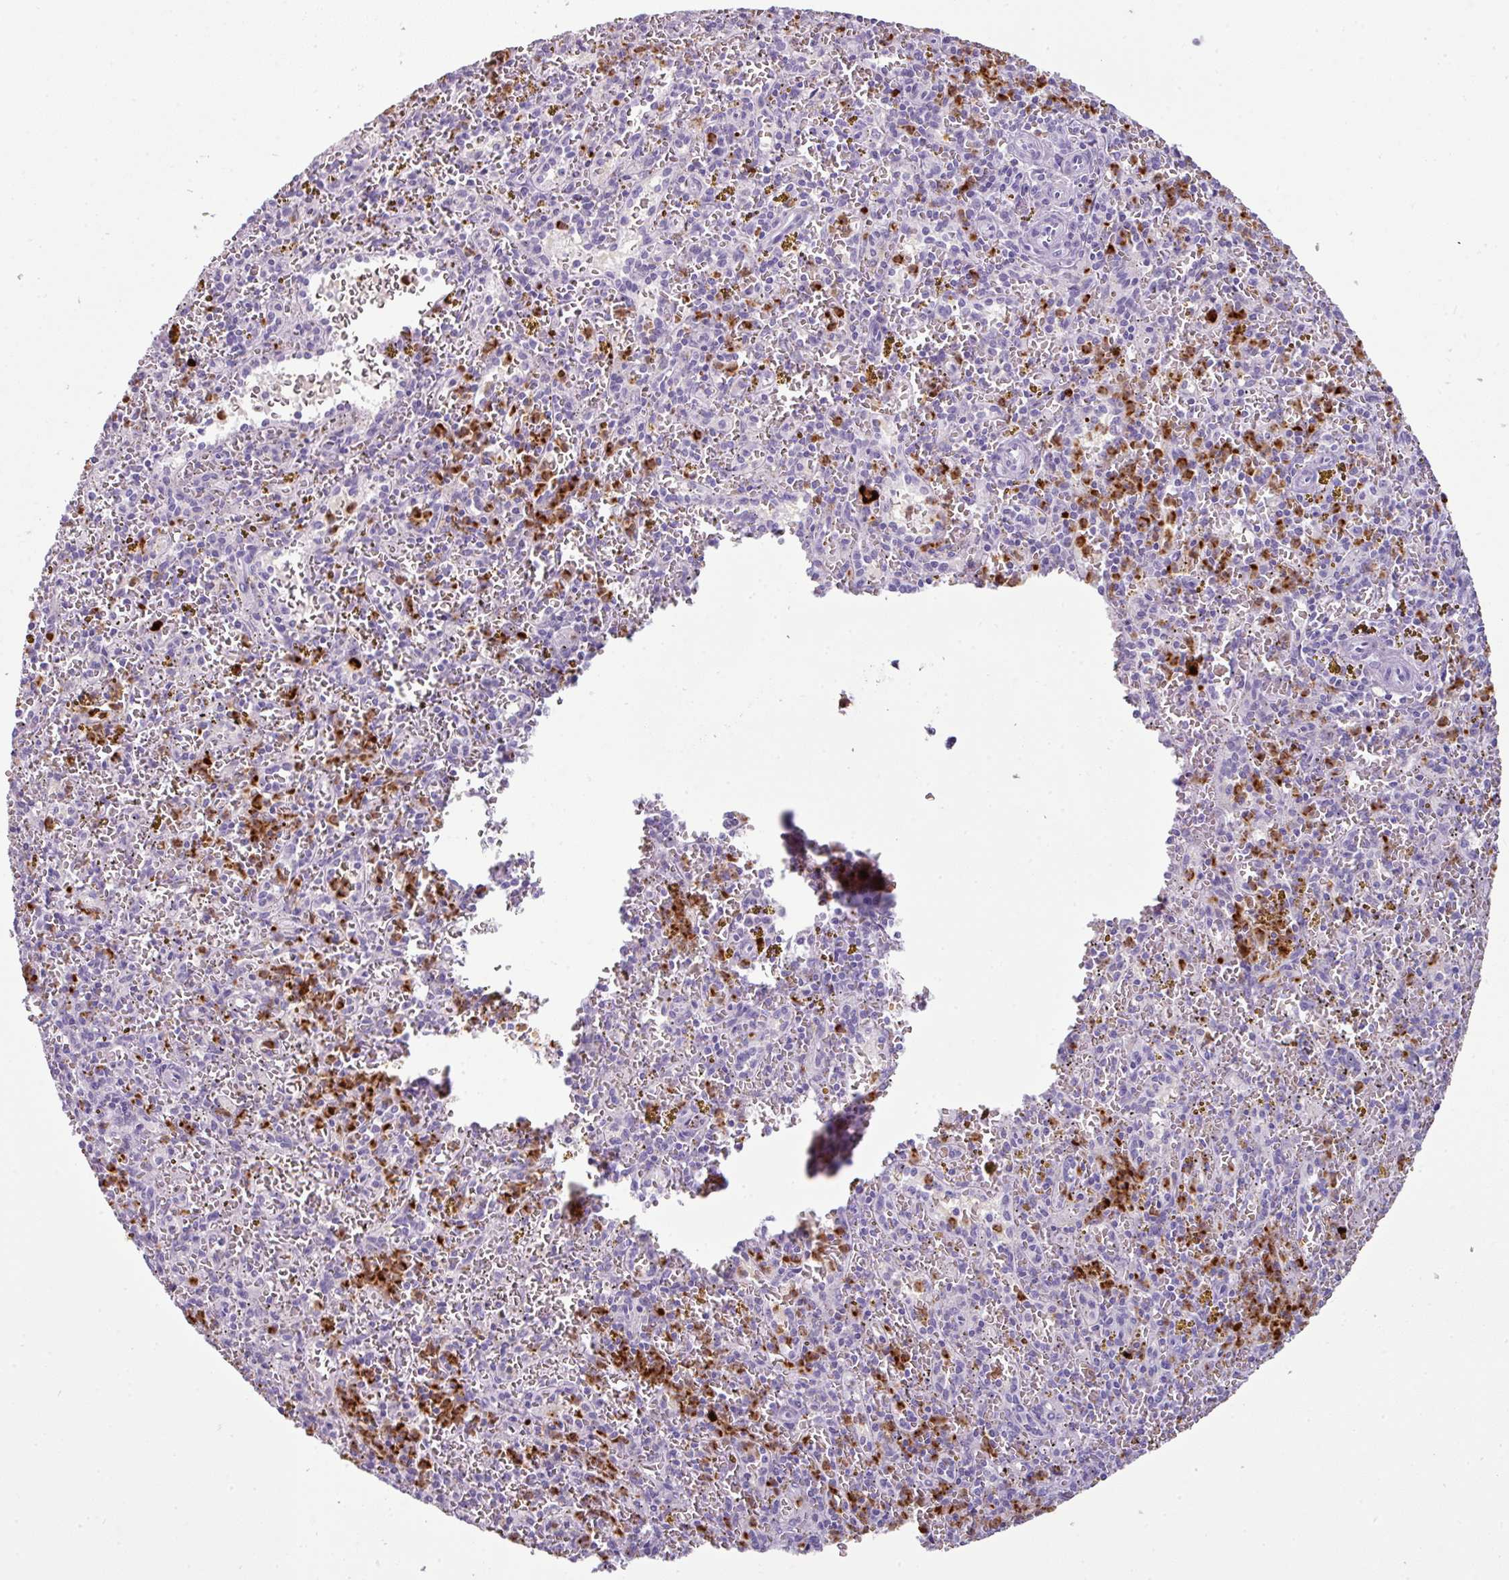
{"staining": {"intensity": "strong", "quantity": "25%-75%", "location": "cytoplasmic/membranous"}, "tissue": "spleen", "cell_type": "Cells in red pulp", "image_type": "normal", "snomed": [{"axis": "morphology", "description": "Normal tissue, NOS"}, {"axis": "topography", "description": "Spleen"}], "caption": "Spleen stained with DAB immunohistochemistry (IHC) shows high levels of strong cytoplasmic/membranous staining in about 25%-75% of cells in red pulp.", "gene": "CTSG", "patient": {"sex": "male", "age": 57}}